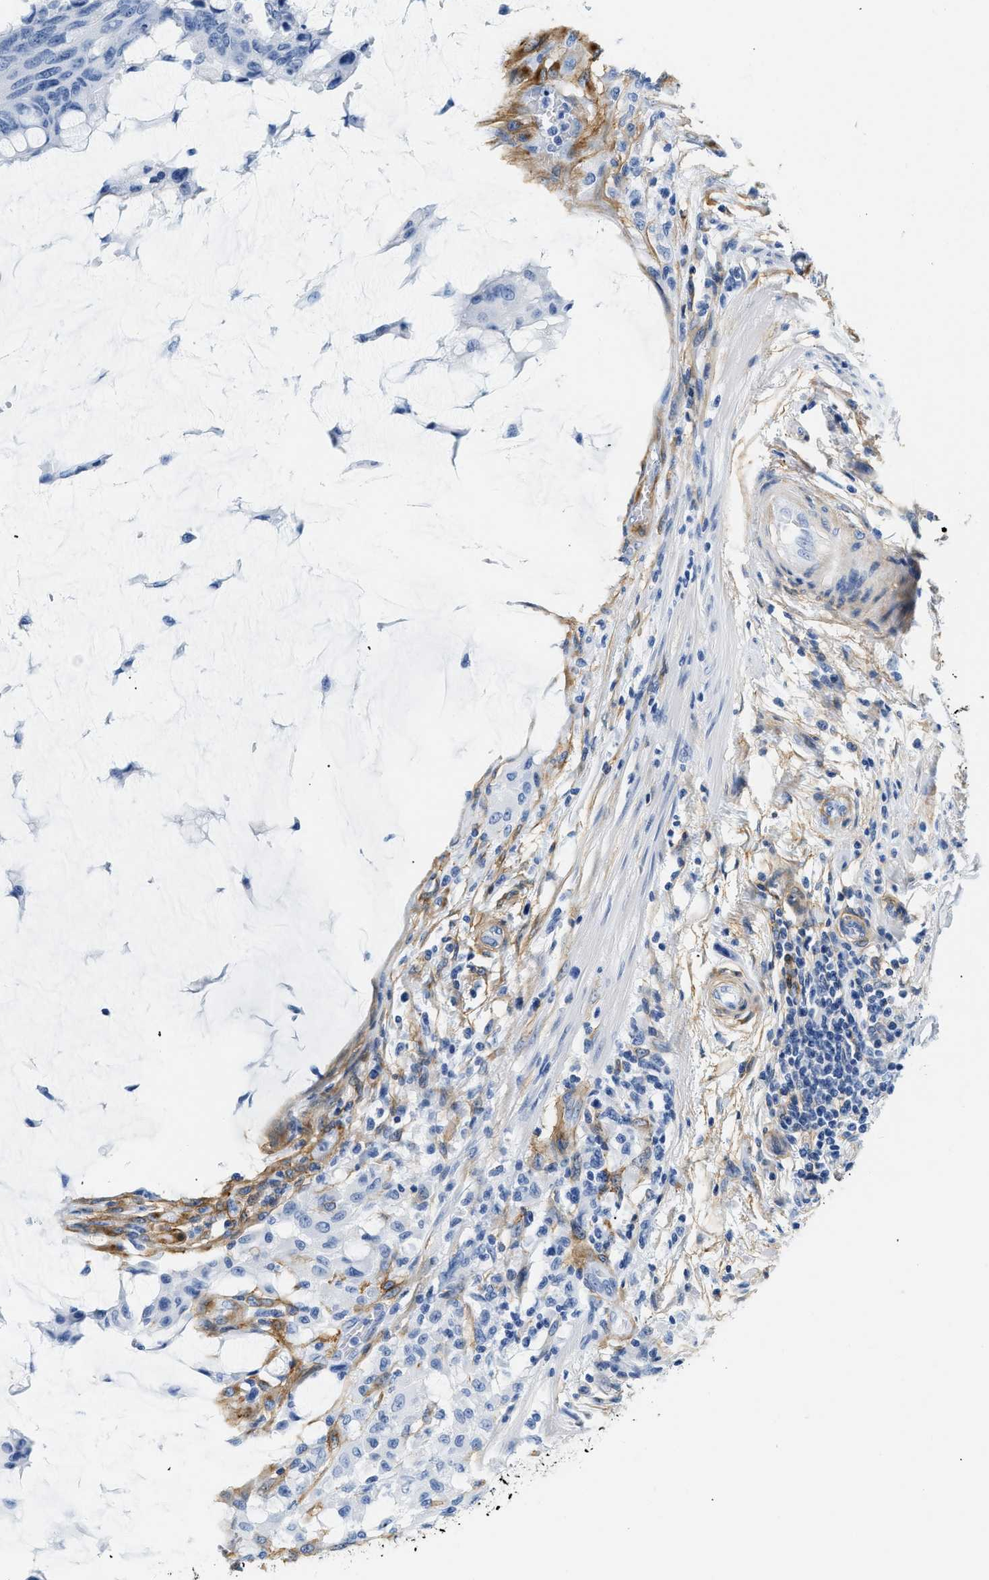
{"staining": {"intensity": "negative", "quantity": "none", "location": "none"}, "tissue": "colorectal cancer", "cell_type": "Tumor cells", "image_type": "cancer", "snomed": [{"axis": "morphology", "description": "Normal tissue, NOS"}, {"axis": "morphology", "description": "Adenocarcinoma, NOS"}, {"axis": "topography", "description": "Rectum"}, {"axis": "topography", "description": "Peripheral nerve tissue"}], "caption": "This is an IHC micrograph of colorectal cancer. There is no expression in tumor cells.", "gene": "PDGFRB", "patient": {"sex": "male", "age": 92}}